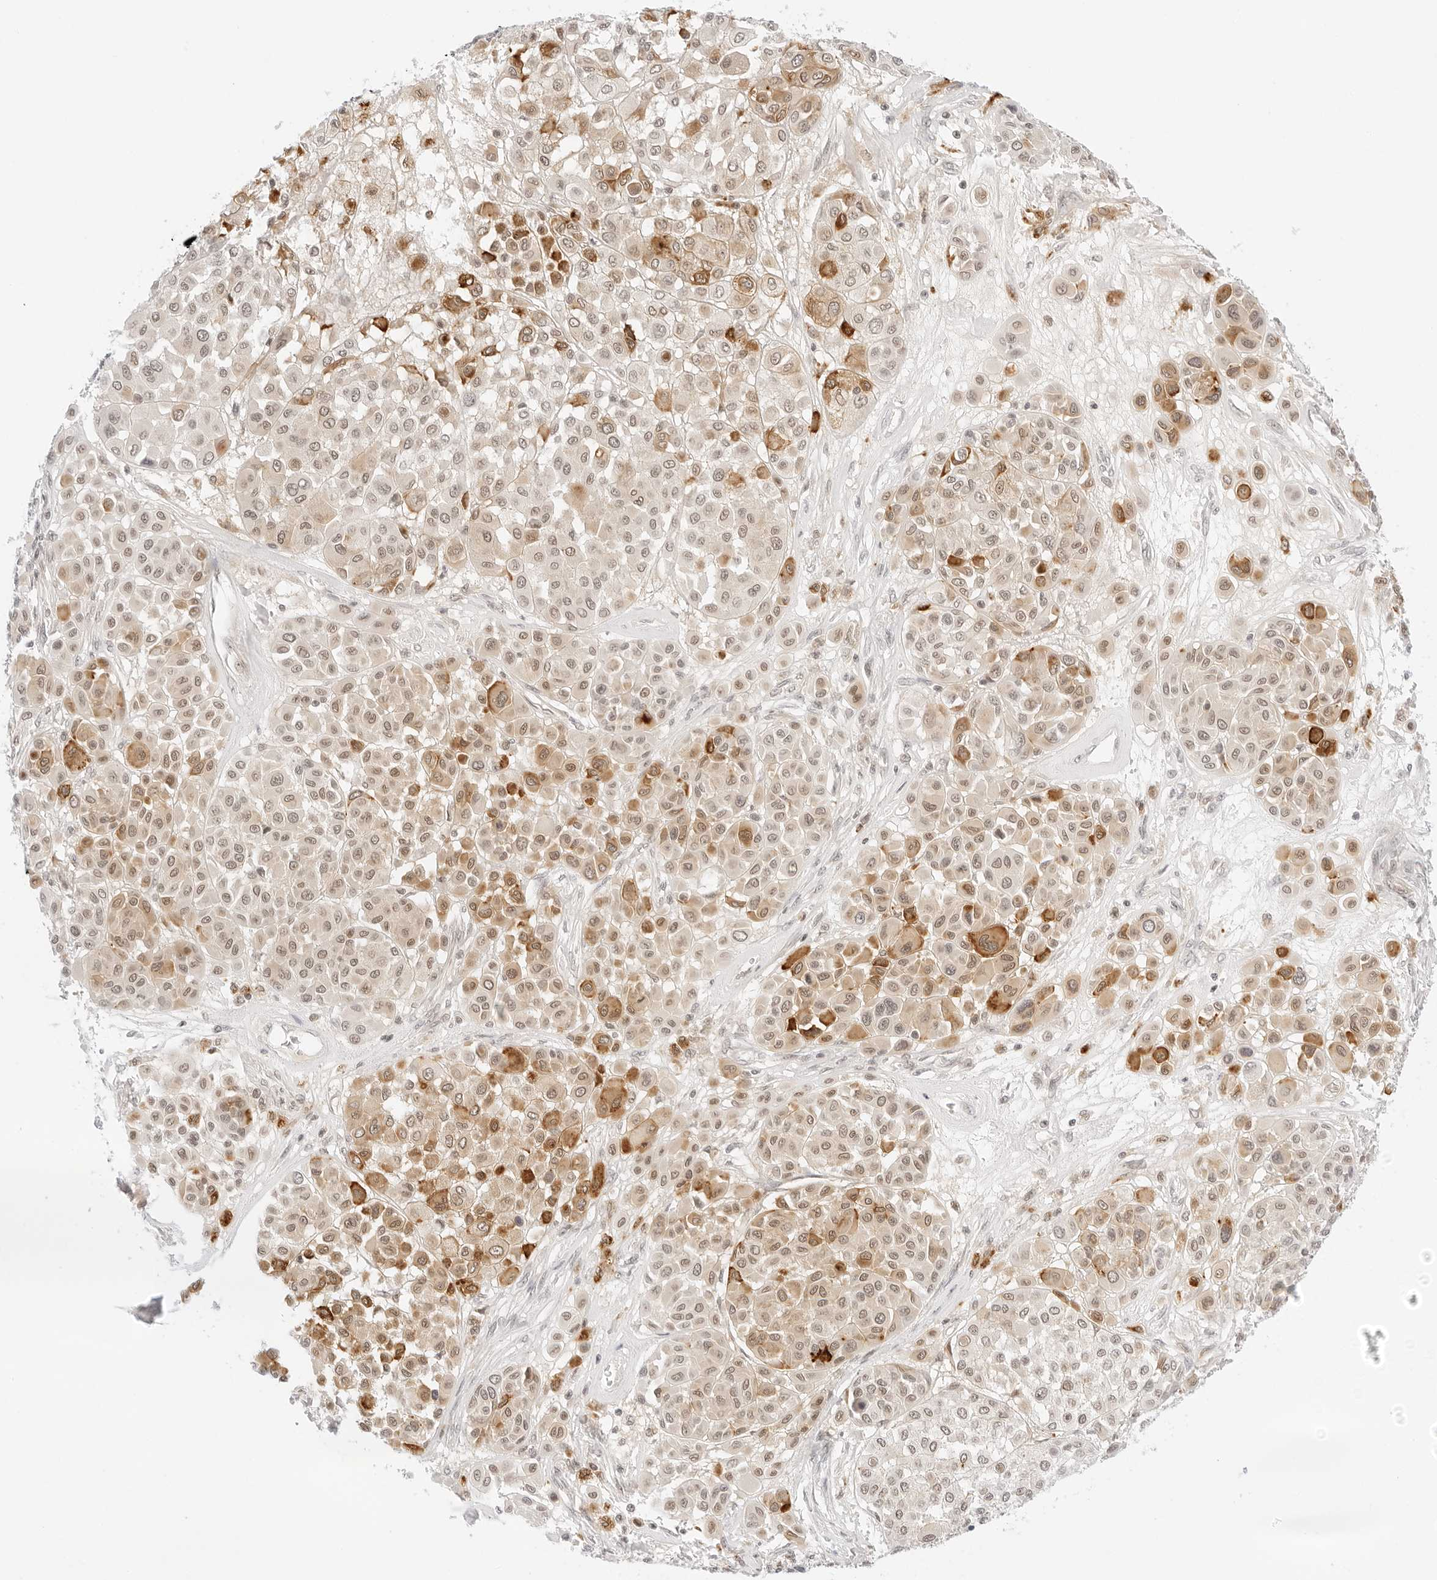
{"staining": {"intensity": "moderate", "quantity": "25%-75%", "location": "cytoplasmic/membranous,nuclear"}, "tissue": "melanoma", "cell_type": "Tumor cells", "image_type": "cancer", "snomed": [{"axis": "morphology", "description": "Malignant melanoma, Metastatic site"}, {"axis": "topography", "description": "Soft tissue"}], "caption": "Melanoma tissue demonstrates moderate cytoplasmic/membranous and nuclear staining in about 25%-75% of tumor cells, visualized by immunohistochemistry.", "gene": "POLR3C", "patient": {"sex": "male", "age": 41}}